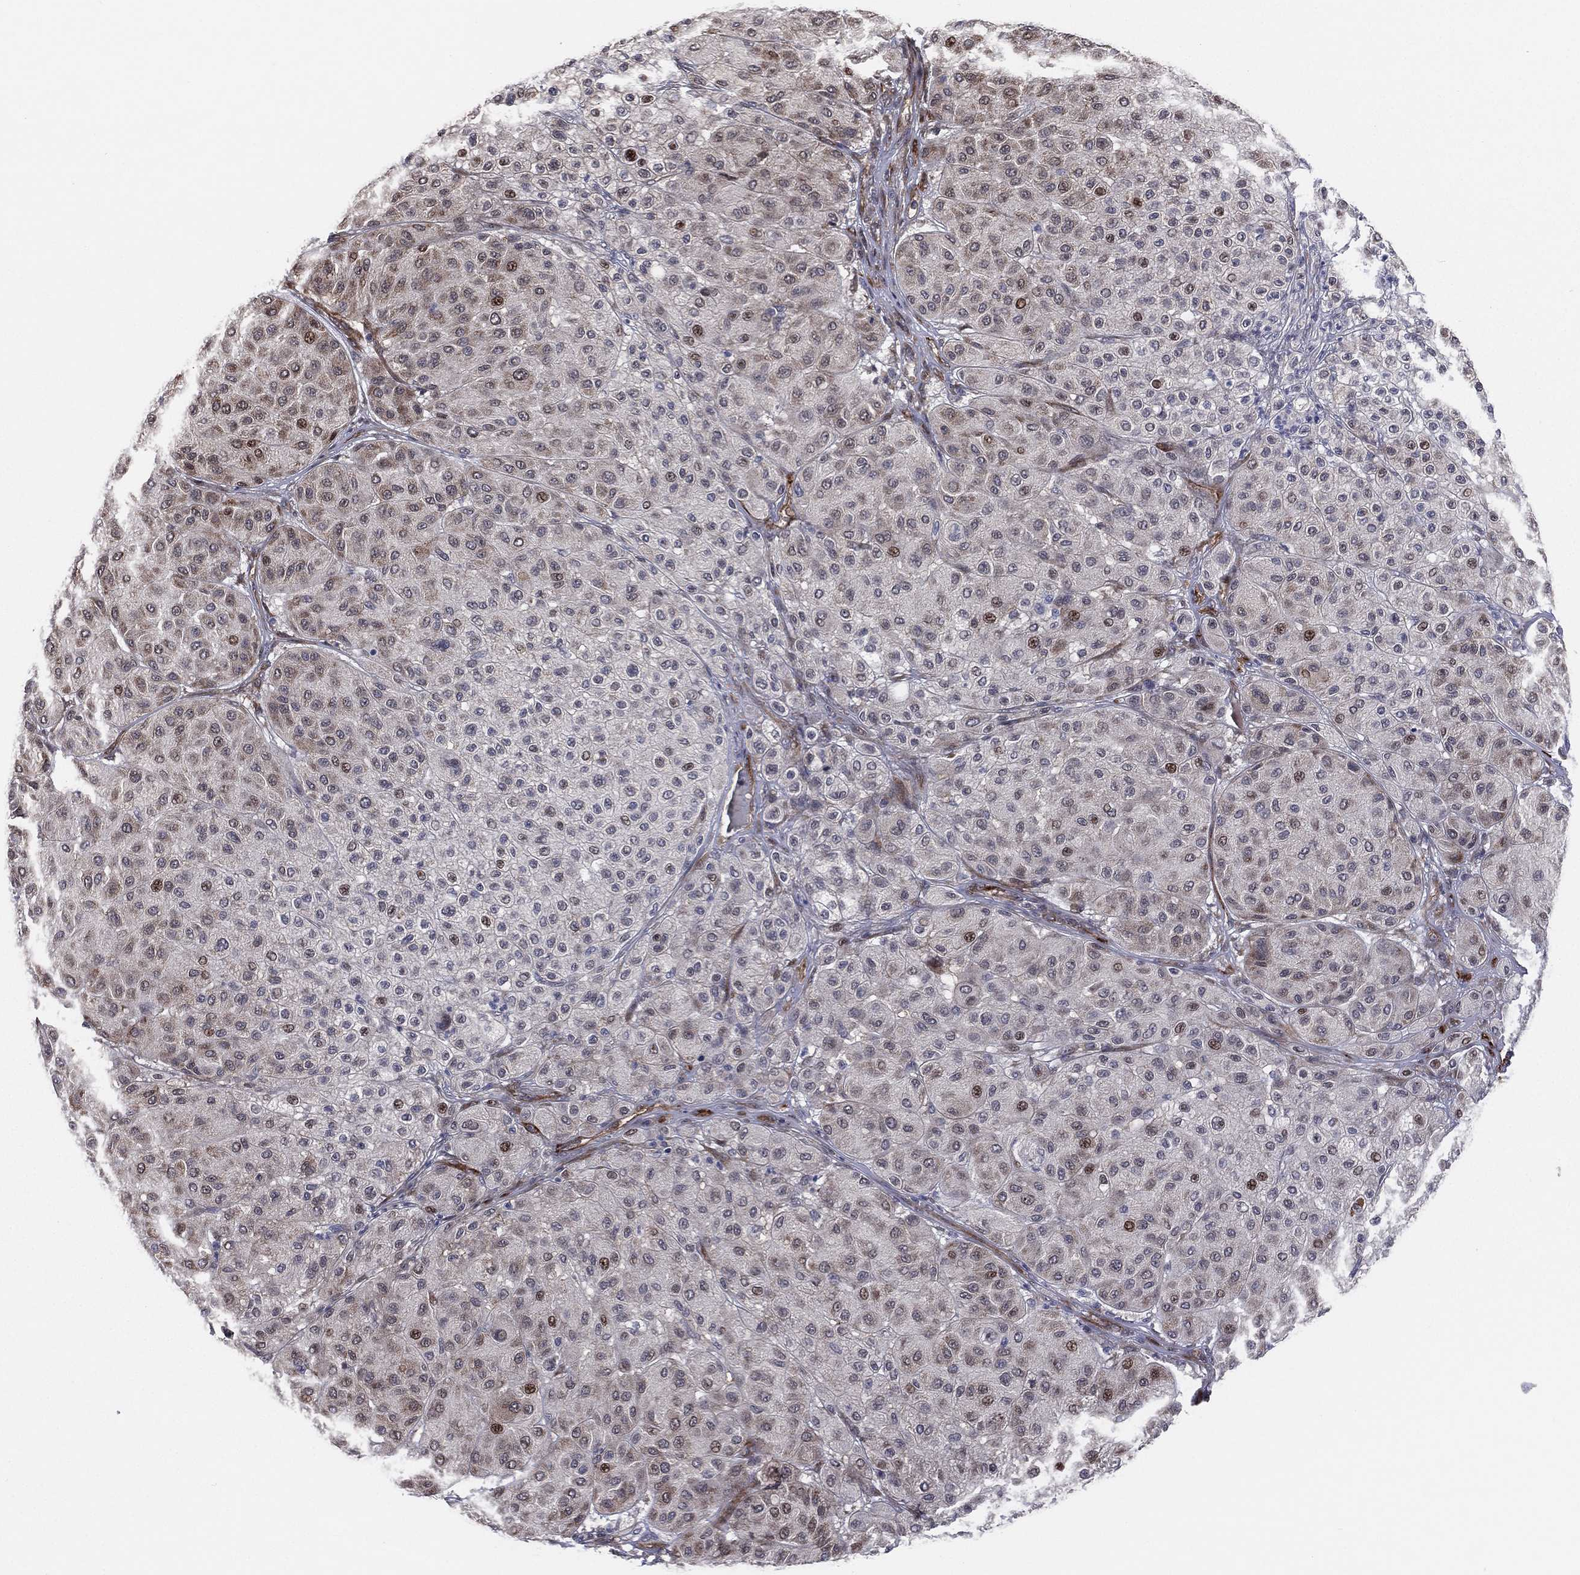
{"staining": {"intensity": "moderate", "quantity": "<25%", "location": "cytoplasmic/membranous"}, "tissue": "melanoma", "cell_type": "Tumor cells", "image_type": "cancer", "snomed": [{"axis": "morphology", "description": "Malignant melanoma, Metastatic site"}, {"axis": "topography", "description": "Smooth muscle"}], "caption": "Immunohistochemistry photomicrograph of human melanoma stained for a protein (brown), which exhibits low levels of moderate cytoplasmic/membranous staining in approximately <25% of tumor cells.", "gene": "UTP14A", "patient": {"sex": "male", "age": 41}}